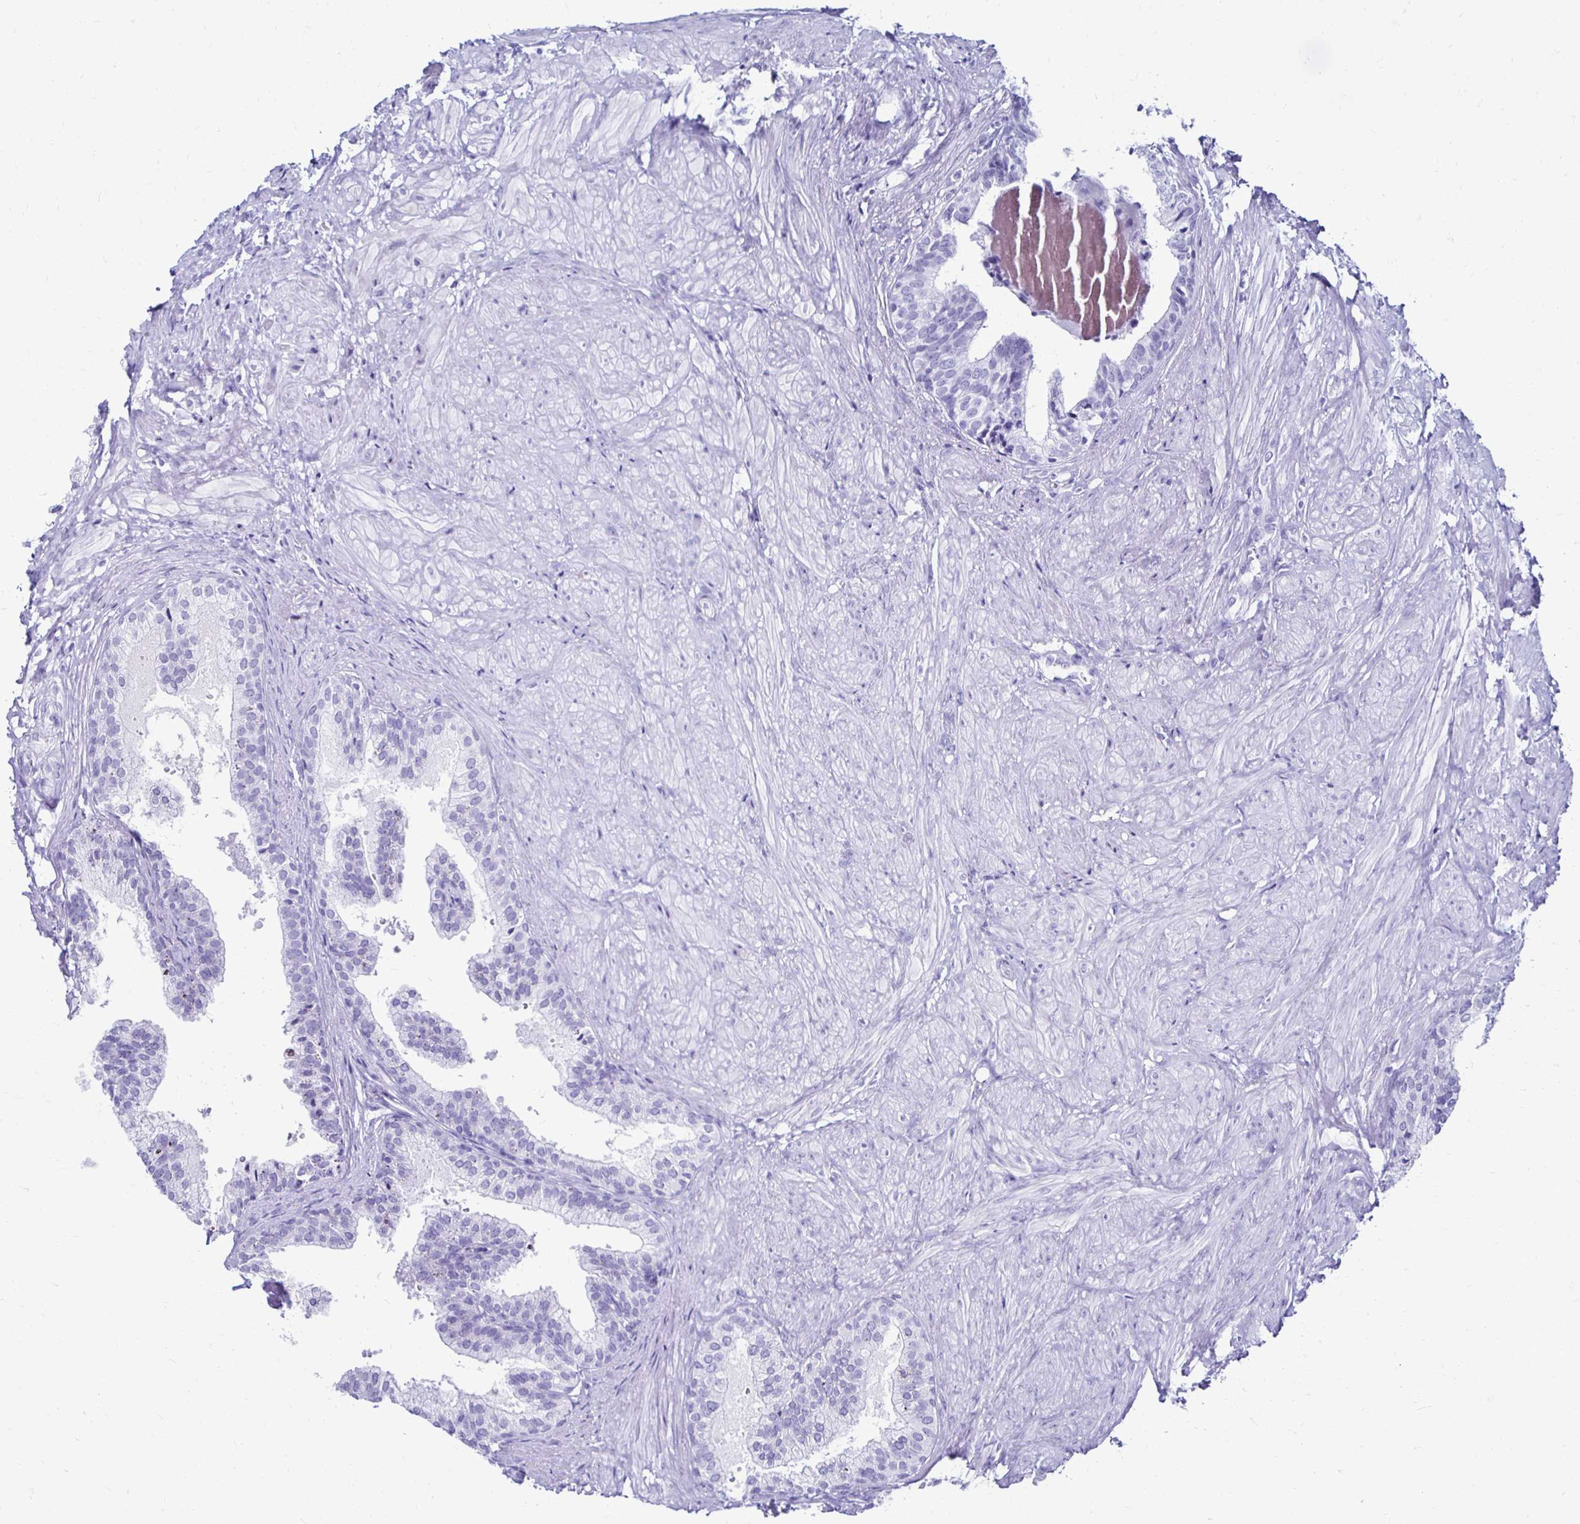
{"staining": {"intensity": "negative", "quantity": "none", "location": "none"}, "tissue": "prostate", "cell_type": "Glandular cells", "image_type": "normal", "snomed": [{"axis": "morphology", "description": "Normal tissue, NOS"}, {"axis": "topography", "description": "Prostate"}, {"axis": "topography", "description": "Peripheral nerve tissue"}], "caption": "A high-resolution image shows immunohistochemistry staining of benign prostate, which exhibits no significant staining in glandular cells. The staining is performed using DAB (3,3'-diaminobenzidine) brown chromogen with nuclei counter-stained in using hematoxylin.", "gene": "CST5", "patient": {"sex": "male", "age": 55}}